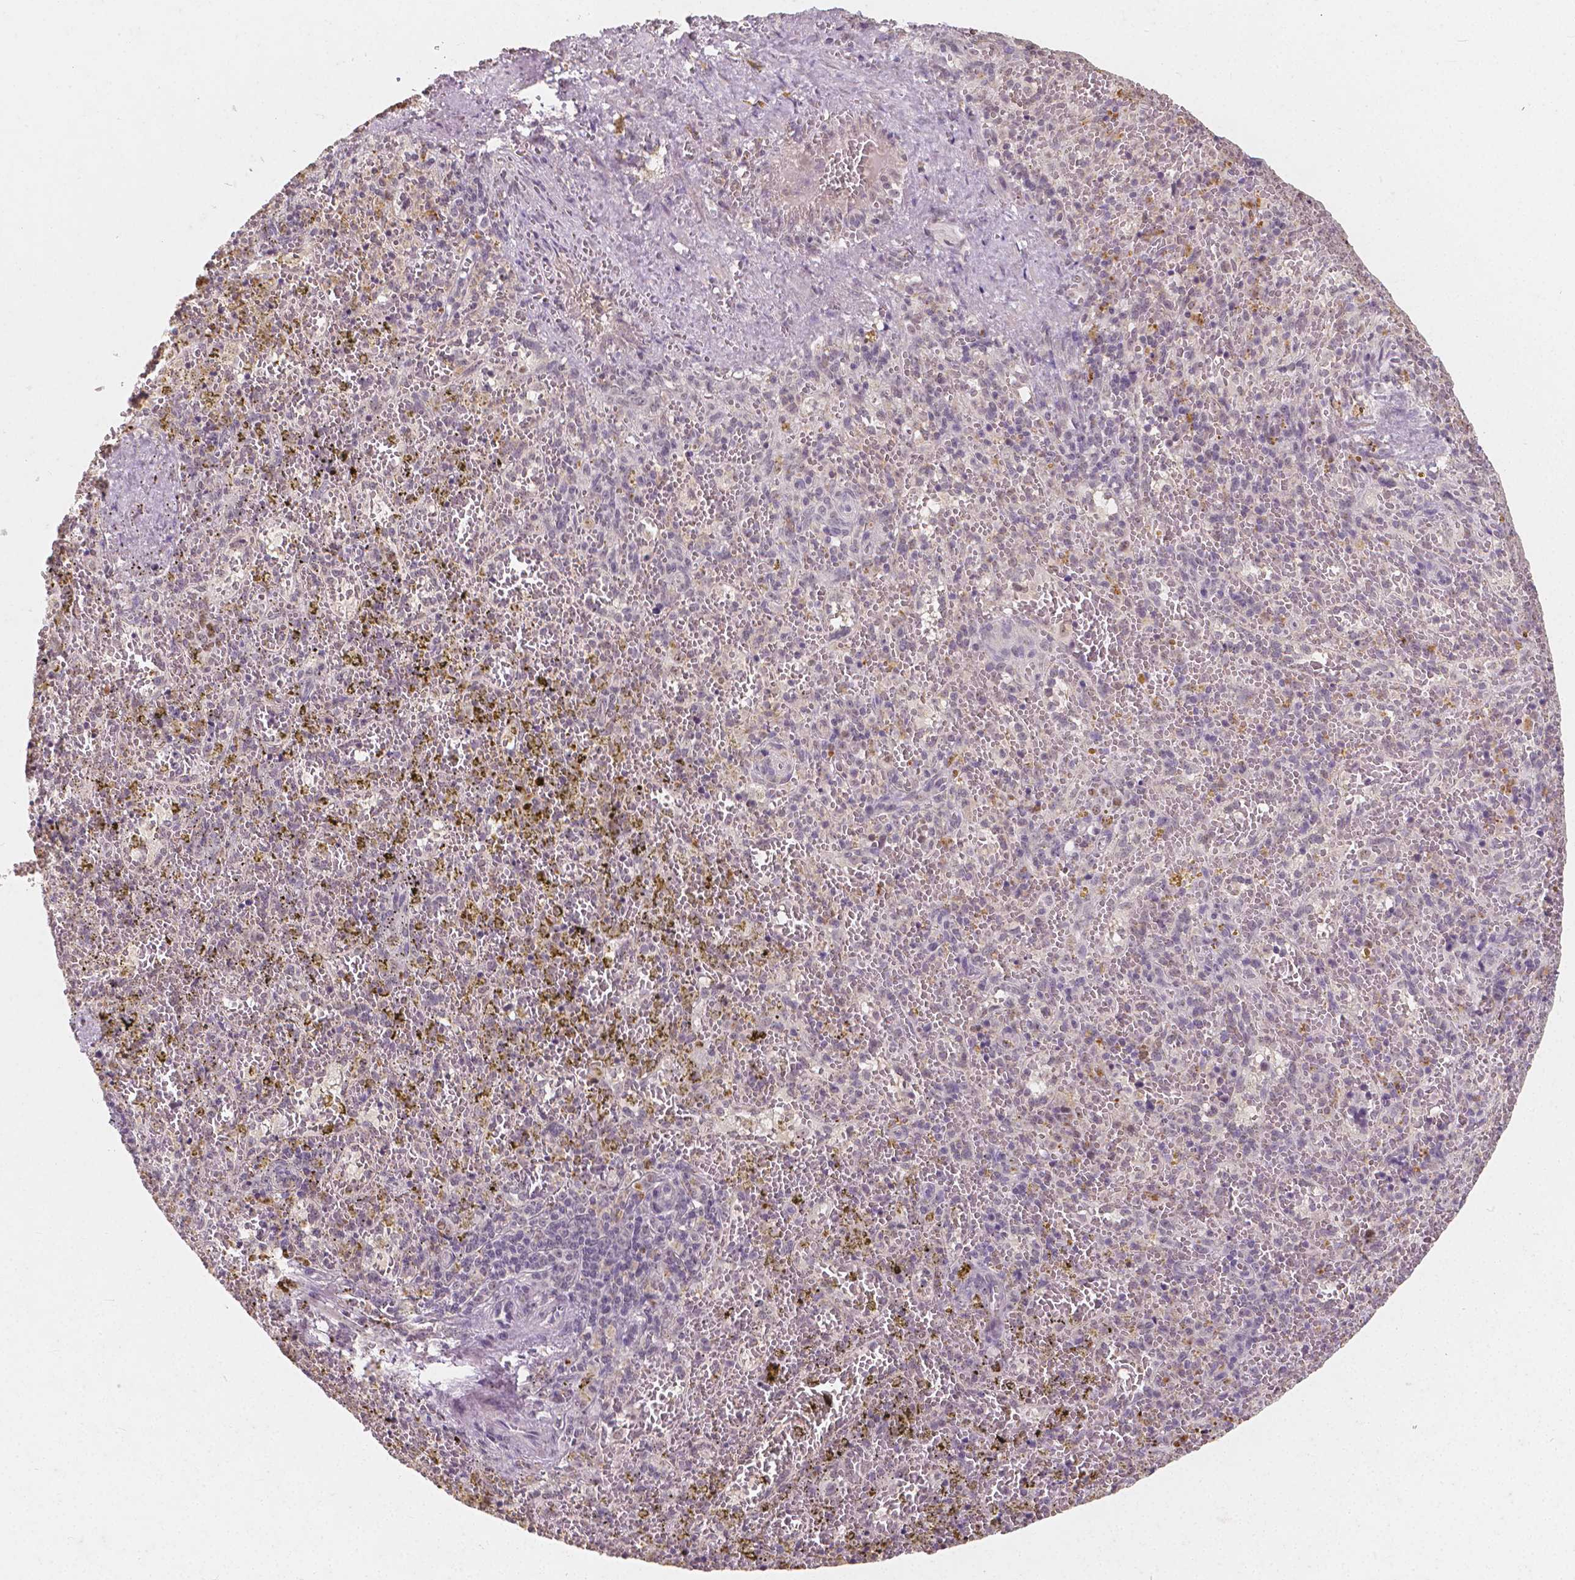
{"staining": {"intensity": "negative", "quantity": "none", "location": "none"}, "tissue": "spleen", "cell_type": "Cells in red pulp", "image_type": "normal", "snomed": [{"axis": "morphology", "description": "Normal tissue, NOS"}, {"axis": "topography", "description": "Spleen"}], "caption": "Immunohistochemistry (IHC) image of benign human spleen stained for a protein (brown), which reveals no positivity in cells in red pulp. (Brightfield microscopy of DAB (3,3'-diaminobenzidine) immunohistochemistry (IHC) at high magnification).", "gene": "NOLC1", "patient": {"sex": "female", "age": 50}}